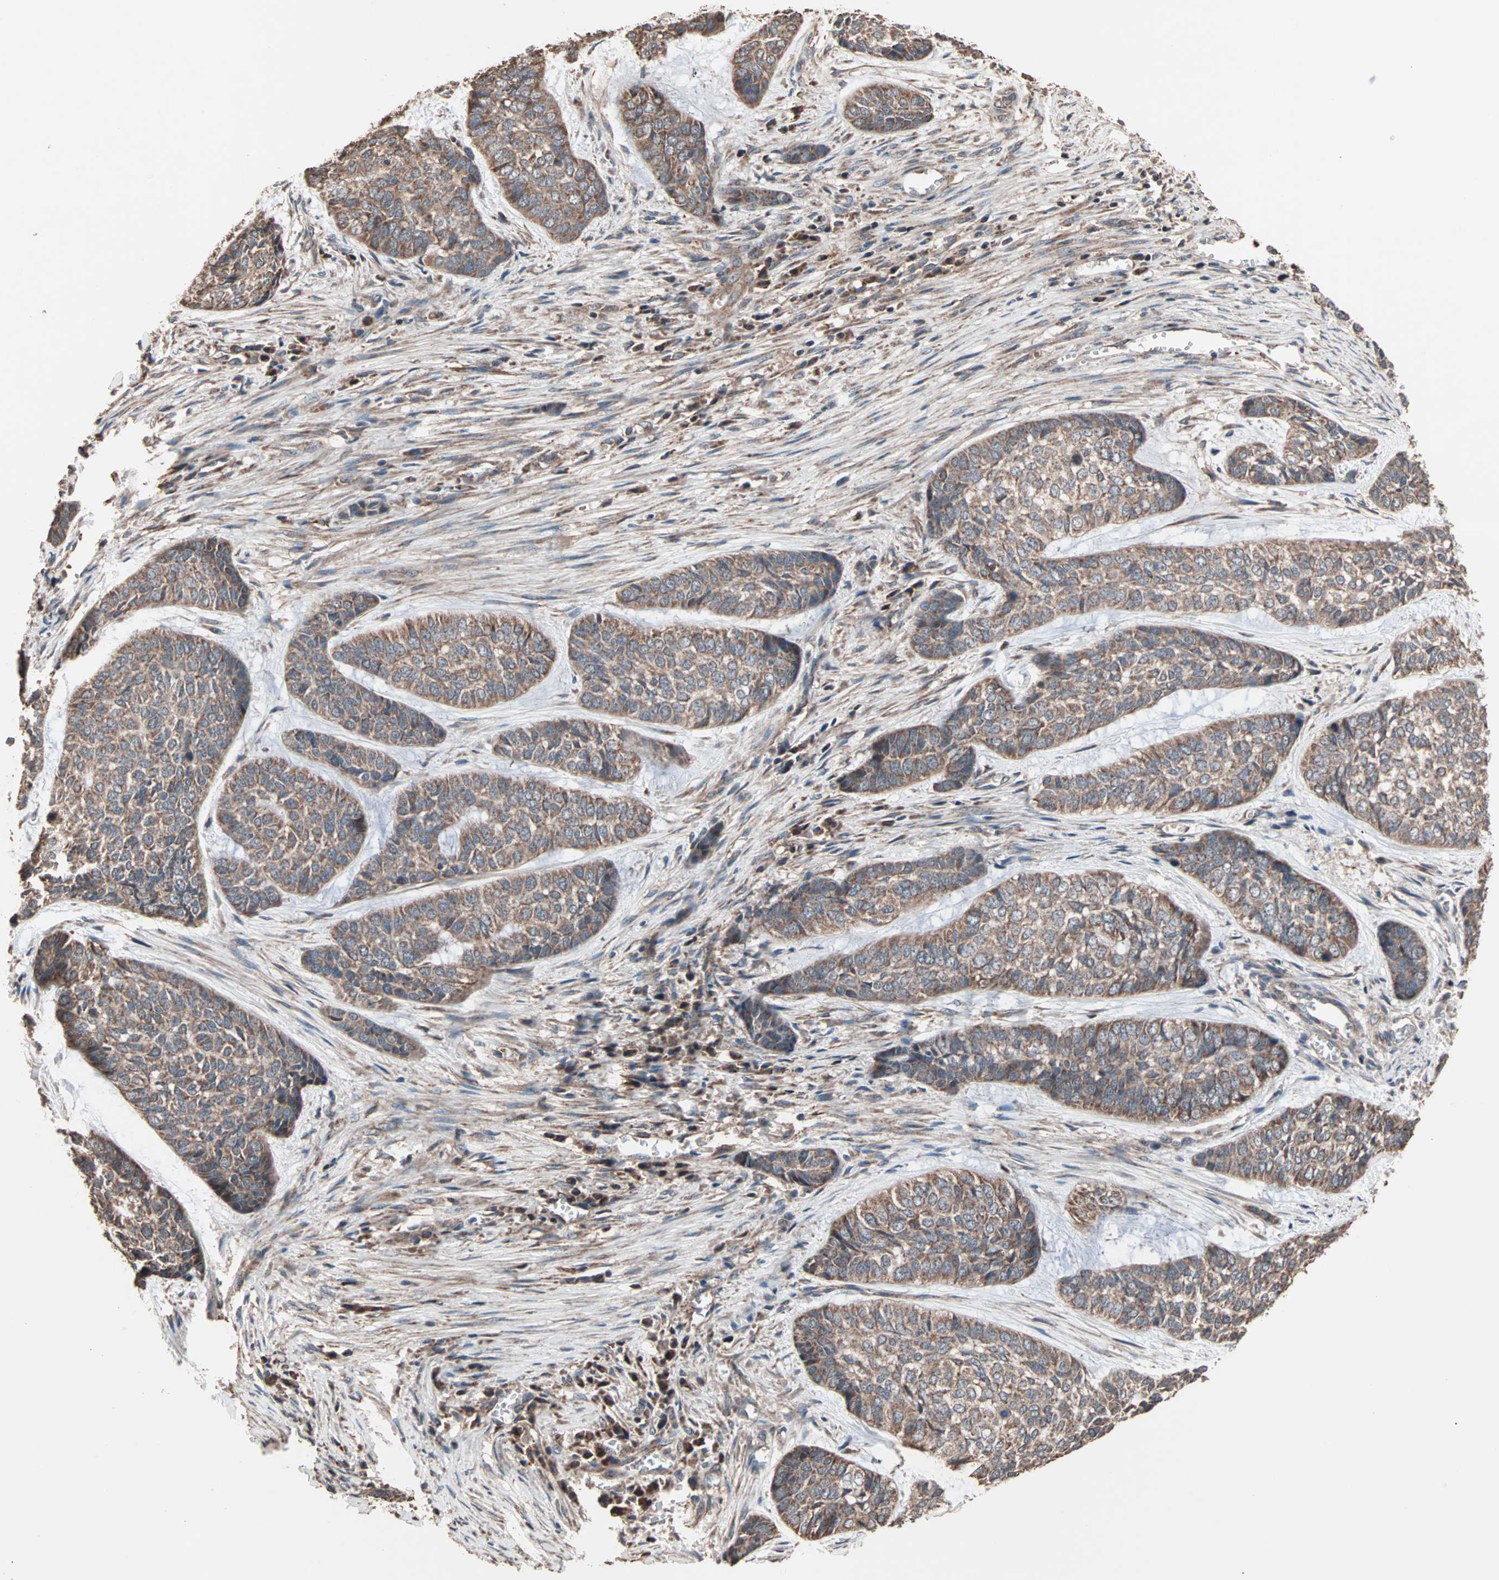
{"staining": {"intensity": "moderate", "quantity": ">75%", "location": "cytoplasmic/membranous"}, "tissue": "skin cancer", "cell_type": "Tumor cells", "image_type": "cancer", "snomed": [{"axis": "morphology", "description": "Basal cell carcinoma"}, {"axis": "topography", "description": "Skin"}], "caption": "IHC (DAB (3,3'-diaminobenzidine)) staining of skin cancer (basal cell carcinoma) displays moderate cytoplasmic/membranous protein positivity in about >75% of tumor cells.", "gene": "MRPL2", "patient": {"sex": "female", "age": 64}}